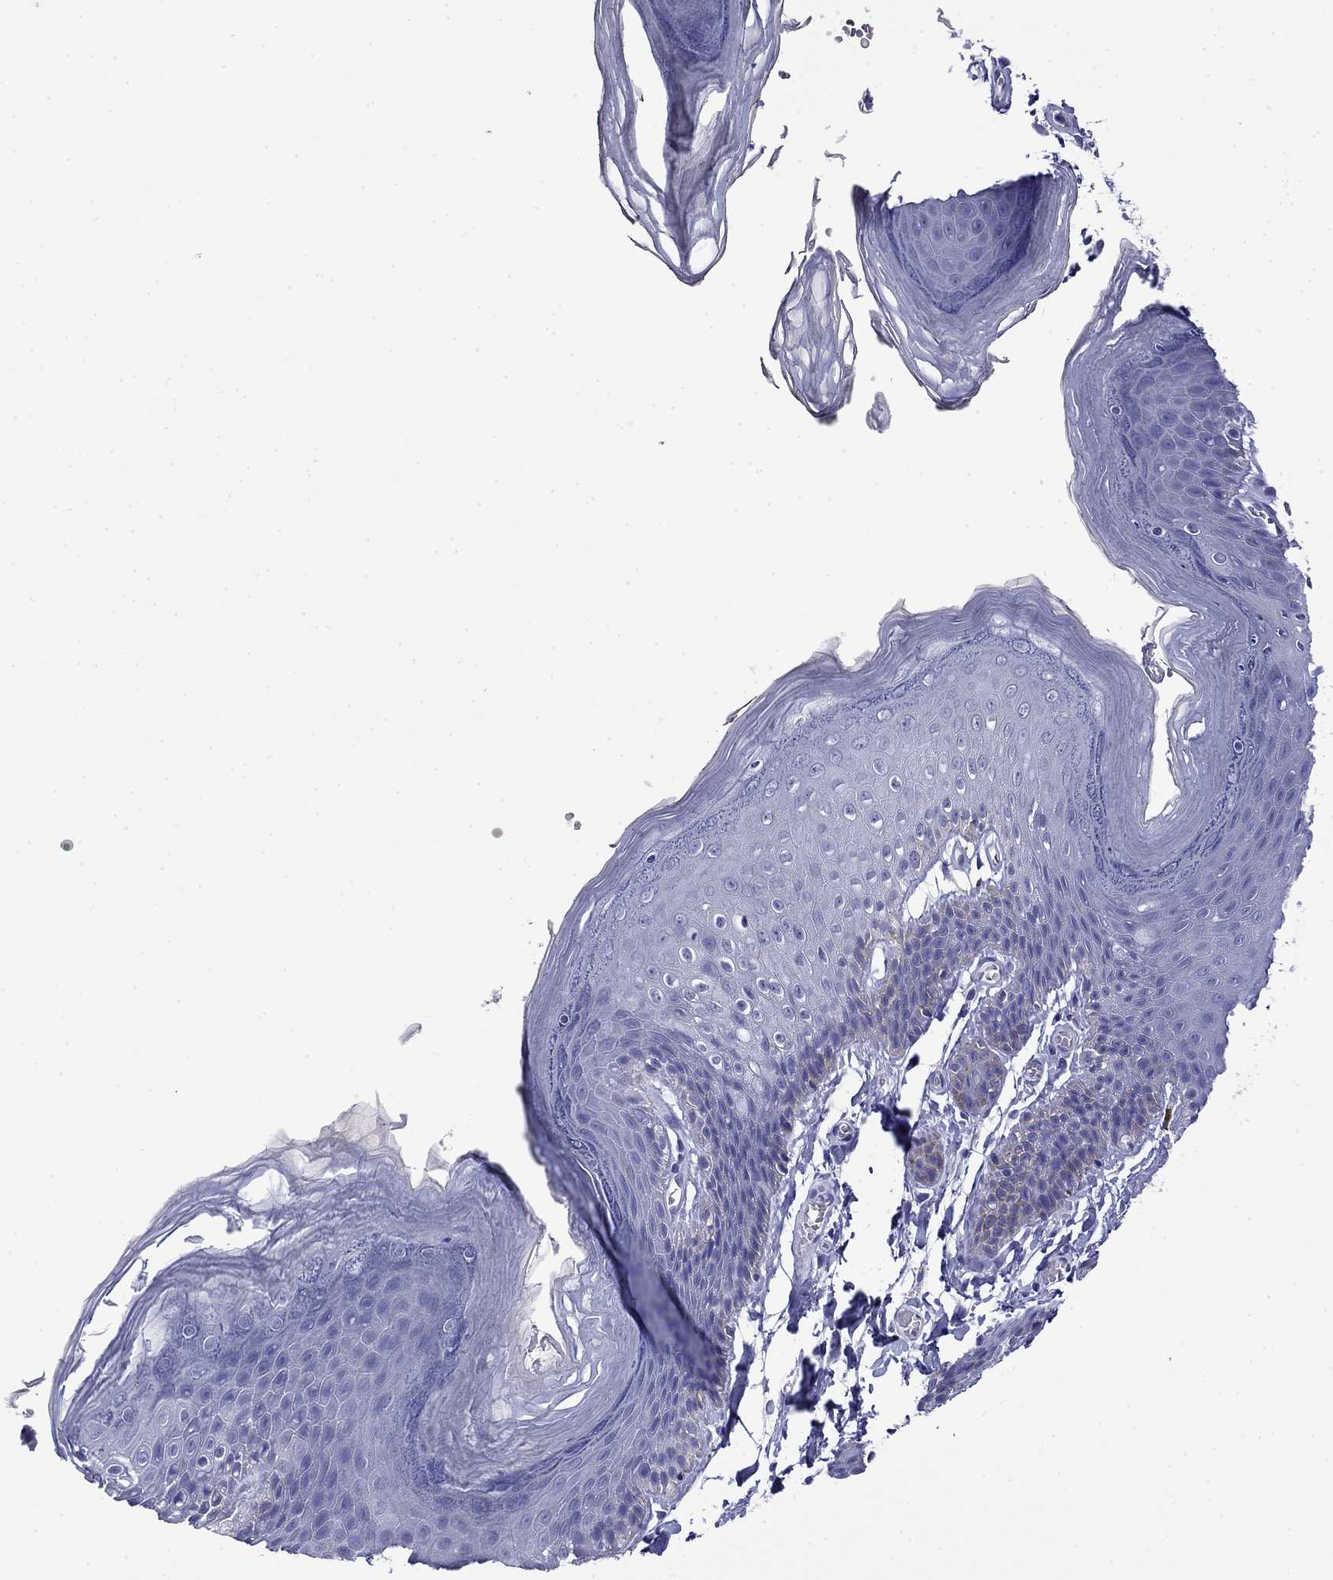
{"staining": {"intensity": "negative", "quantity": "none", "location": "none"}, "tissue": "skin", "cell_type": "Epidermal cells", "image_type": "normal", "snomed": [{"axis": "morphology", "description": "Normal tissue, NOS"}, {"axis": "topography", "description": "Anal"}], "caption": "An immunohistochemistry image of benign skin is shown. There is no staining in epidermal cells of skin. (DAB immunohistochemistry (IHC) with hematoxylin counter stain).", "gene": "MYO15A", "patient": {"sex": "male", "age": 53}}